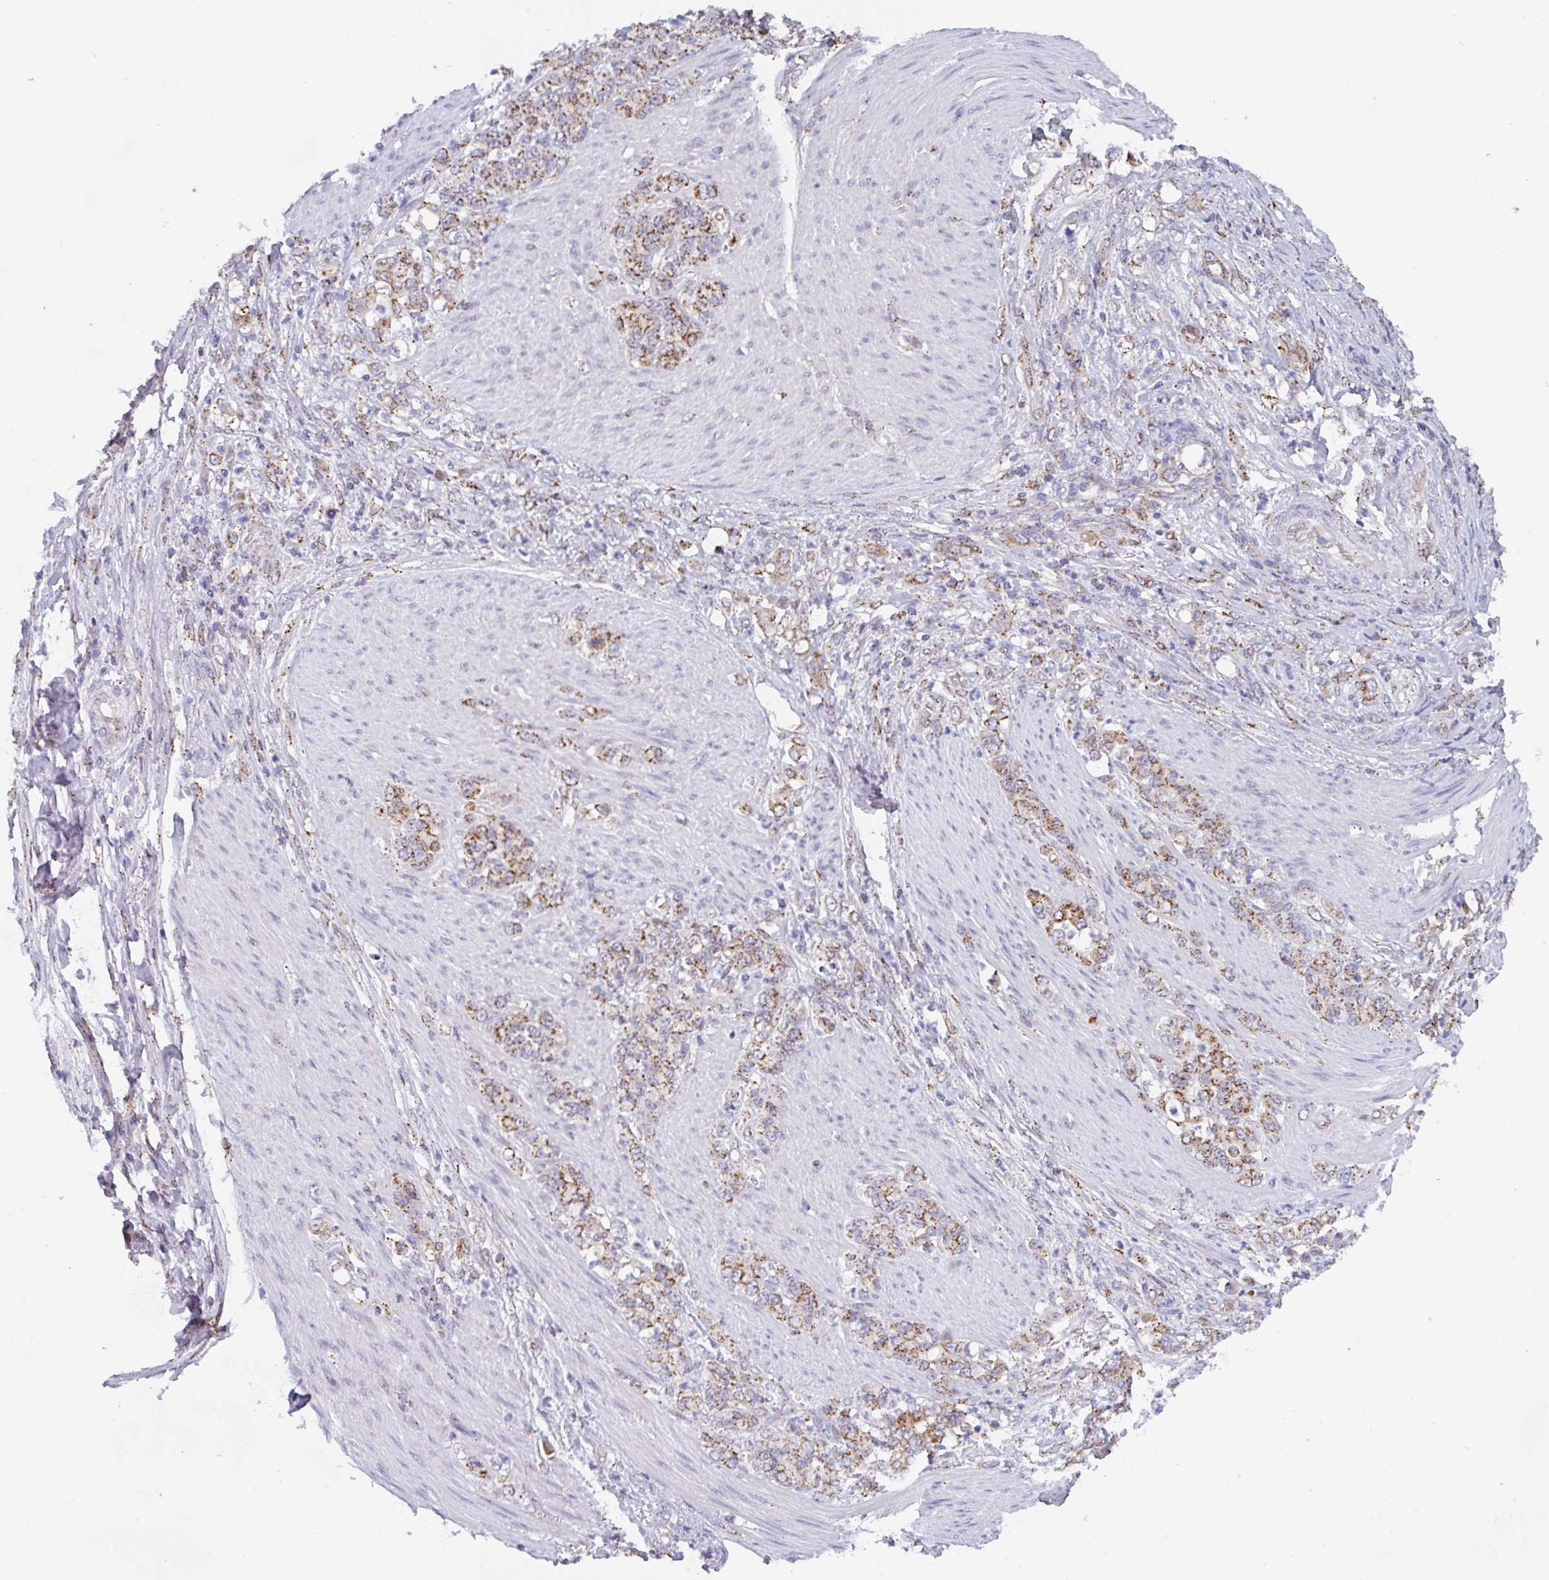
{"staining": {"intensity": "moderate", "quantity": ">75%", "location": "cytoplasmic/membranous"}, "tissue": "stomach cancer", "cell_type": "Tumor cells", "image_type": "cancer", "snomed": [{"axis": "morphology", "description": "Adenocarcinoma, NOS"}, {"axis": "topography", "description": "Stomach"}], "caption": "Tumor cells display medium levels of moderate cytoplasmic/membranous positivity in about >75% of cells in human stomach adenocarcinoma. The staining is performed using DAB (3,3'-diaminobenzidine) brown chromogen to label protein expression. The nuclei are counter-stained blue using hematoxylin.", "gene": "PROSER3", "patient": {"sex": "female", "age": 79}}